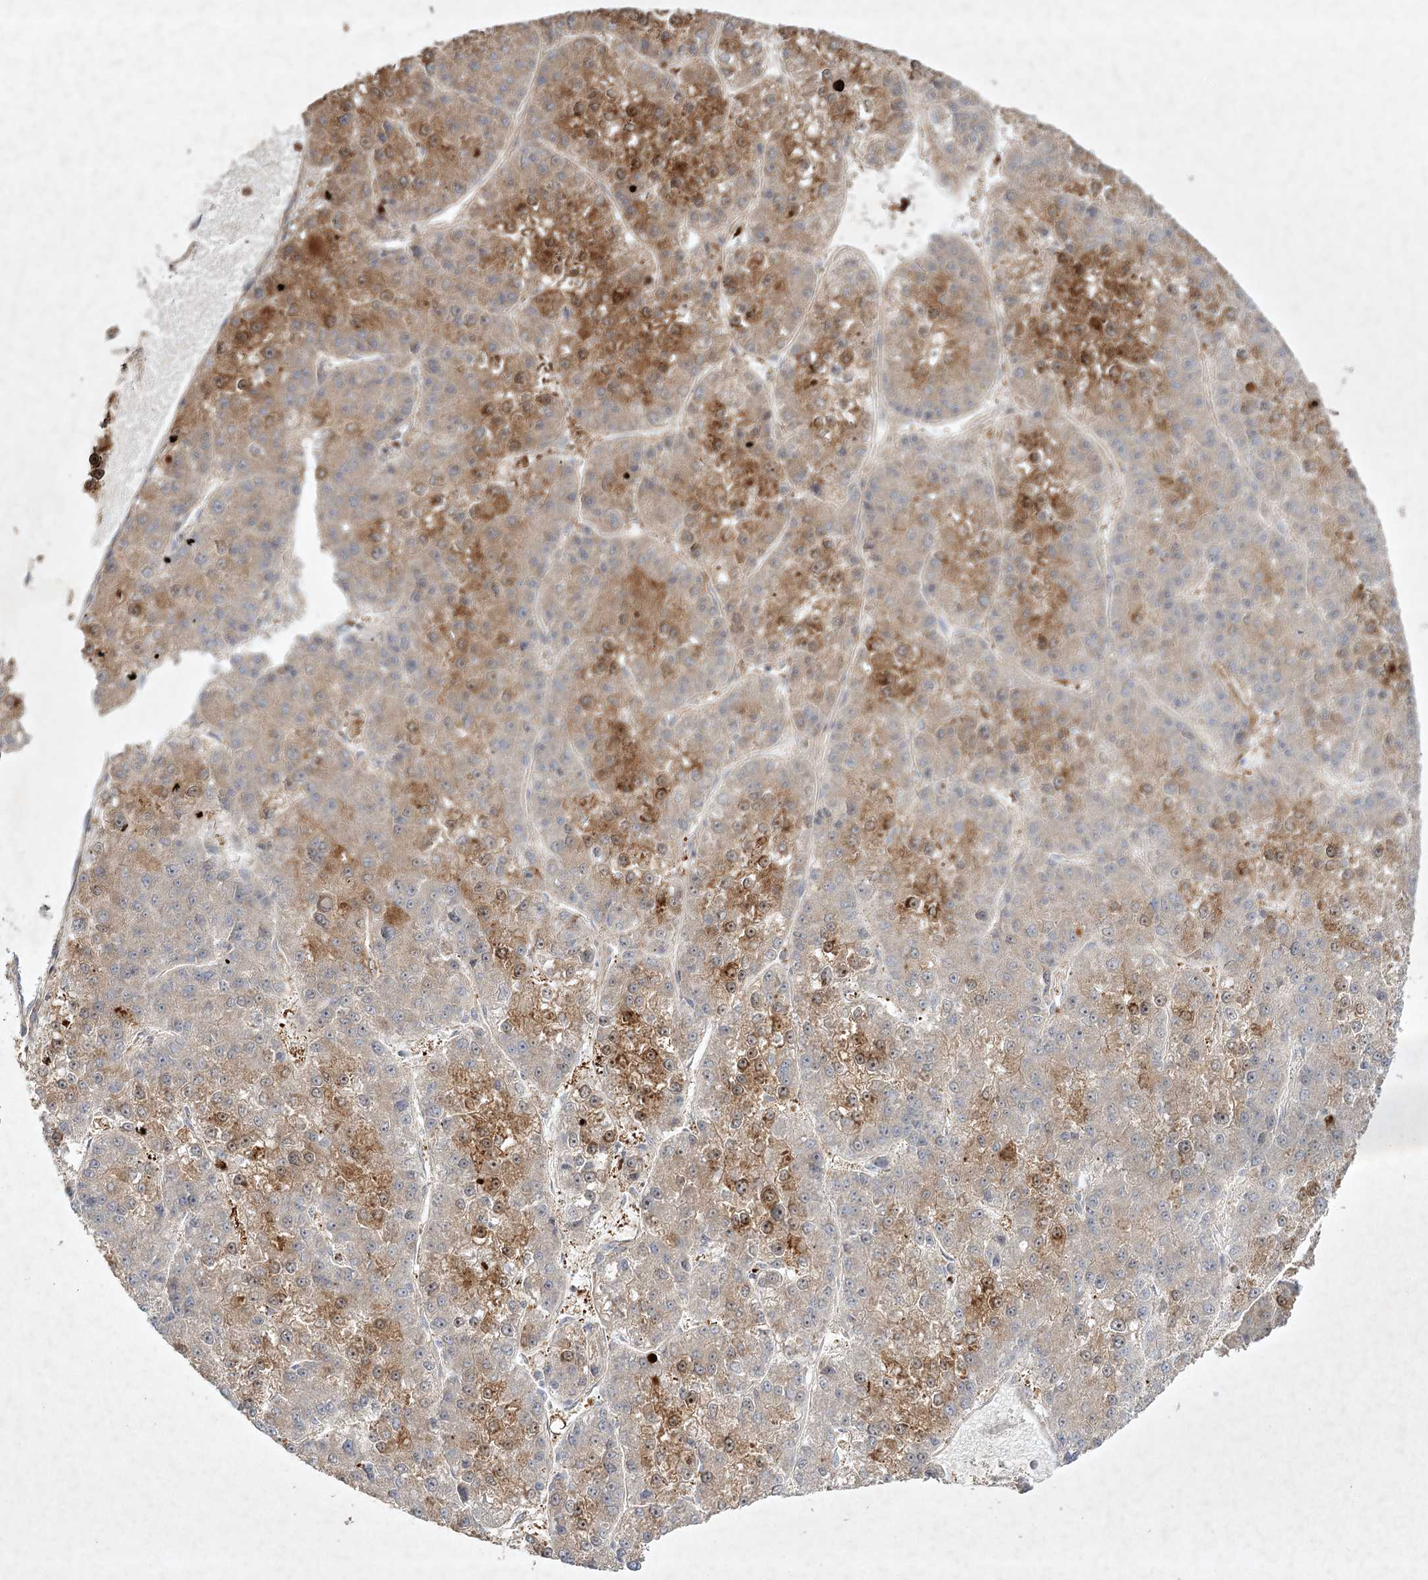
{"staining": {"intensity": "moderate", "quantity": "<25%", "location": "cytoplasmic/membranous,nuclear"}, "tissue": "liver cancer", "cell_type": "Tumor cells", "image_type": "cancer", "snomed": [{"axis": "morphology", "description": "Carcinoma, Hepatocellular, NOS"}, {"axis": "topography", "description": "Liver"}], "caption": "Moderate cytoplasmic/membranous and nuclear positivity for a protein is present in about <25% of tumor cells of hepatocellular carcinoma (liver) using immunohistochemistry (IHC).", "gene": "KBTBD4", "patient": {"sex": "female", "age": 73}}